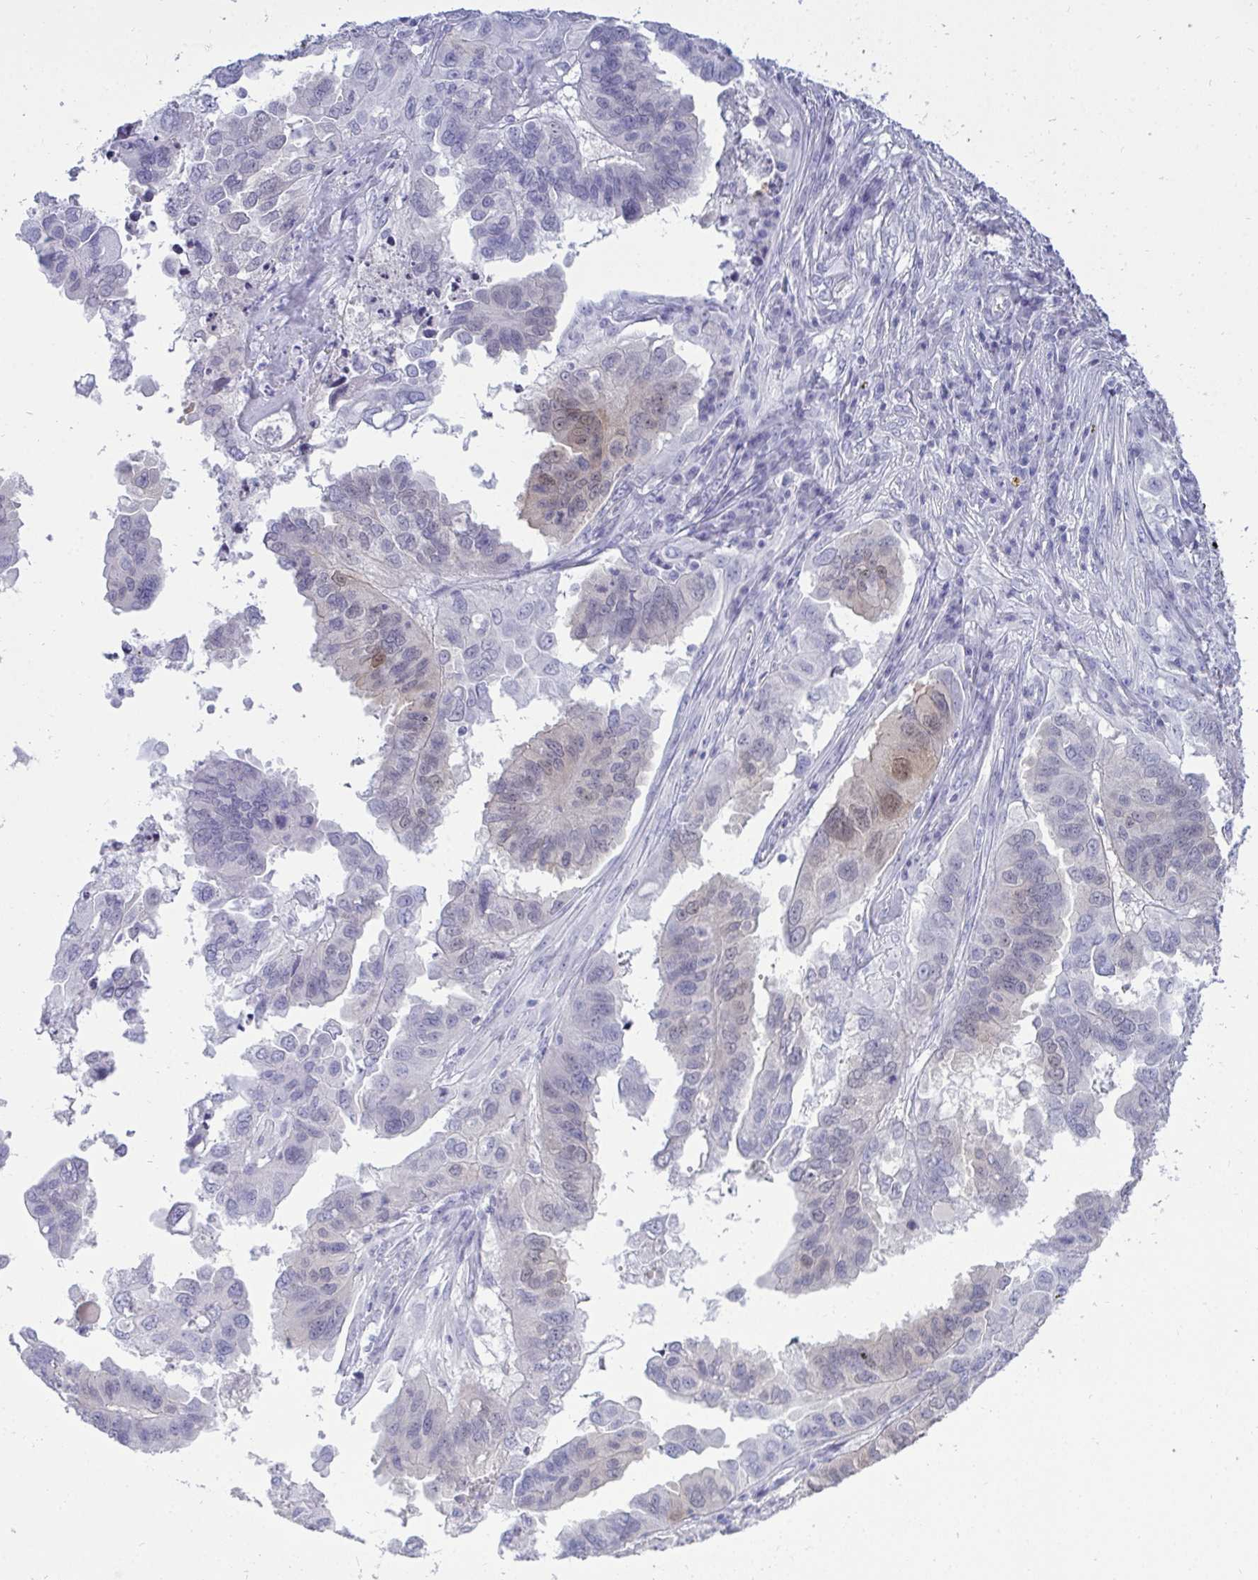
{"staining": {"intensity": "weak", "quantity": "<25%", "location": "cytoplasmic/membranous,nuclear"}, "tissue": "ovarian cancer", "cell_type": "Tumor cells", "image_type": "cancer", "snomed": [{"axis": "morphology", "description": "Cystadenocarcinoma, serous, NOS"}, {"axis": "topography", "description": "Ovary"}], "caption": "This histopathology image is of ovarian serous cystadenocarcinoma stained with IHC to label a protein in brown with the nuclei are counter-stained blue. There is no staining in tumor cells.", "gene": "HSPB6", "patient": {"sex": "female", "age": 79}}